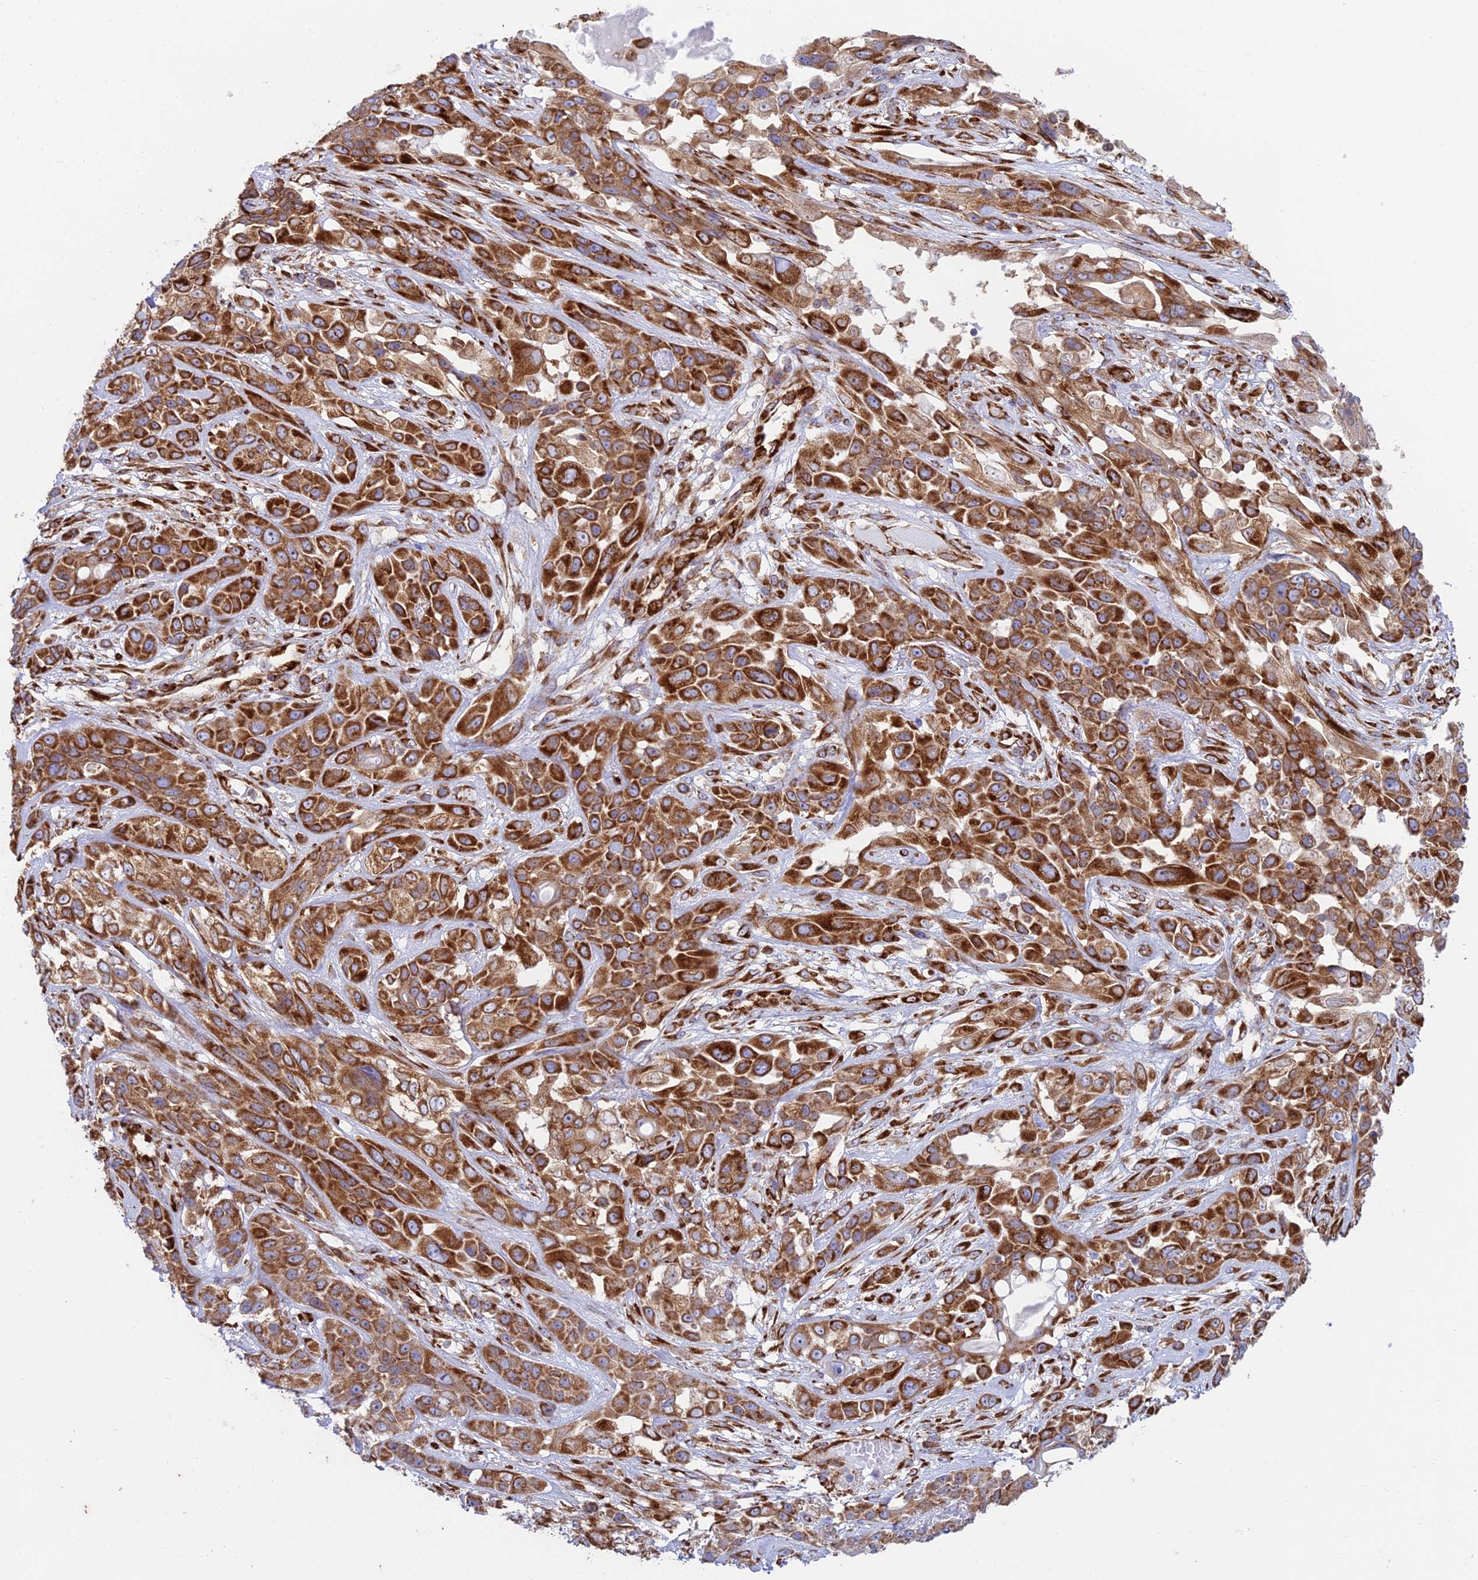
{"staining": {"intensity": "strong", "quantity": ">75%", "location": "cytoplasmic/membranous"}, "tissue": "lung cancer", "cell_type": "Tumor cells", "image_type": "cancer", "snomed": [{"axis": "morphology", "description": "Squamous cell carcinoma, NOS"}, {"axis": "topography", "description": "Lung"}], "caption": "Protein analysis of lung cancer tissue demonstrates strong cytoplasmic/membranous positivity in approximately >75% of tumor cells. Immunohistochemistry stains the protein in brown and the nuclei are stained blue.", "gene": "CCDC69", "patient": {"sex": "female", "age": 70}}